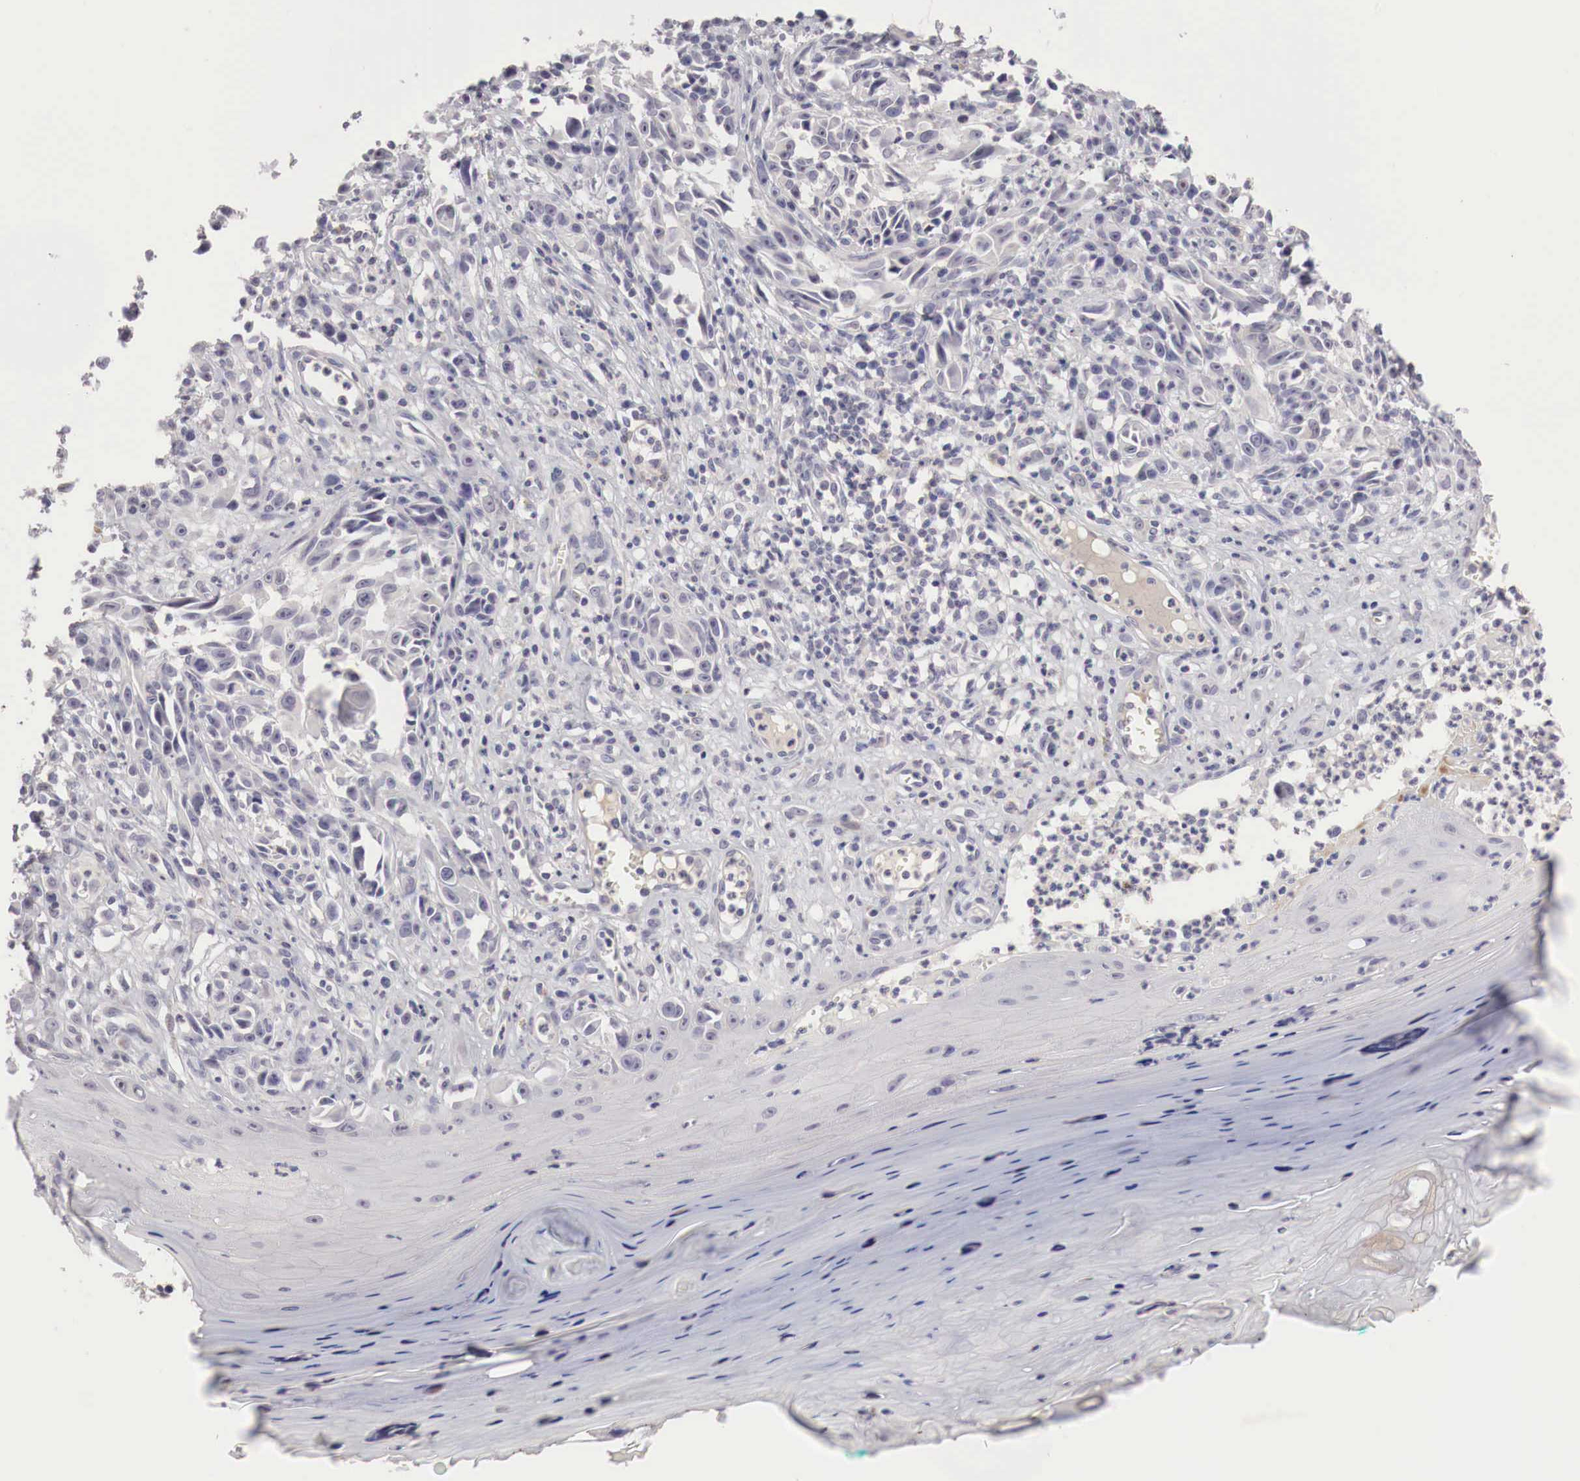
{"staining": {"intensity": "negative", "quantity": "none", "location": "none"}, "tissue": "melanoma", "cell_type": "Tumor cells", "image_type": "cancer", "snomed": [{"axis": "morphology", "description": "Malignant melanoma, NOS"}, {"axis": "topography", "description": "Skin"}], "caption": "Immunohistochemistry (IHC) of human malignant melanoma exhibits no expression in tumor cells. The staining was performed using DAB to visualize the protein expression in brown, while the nuclei were stained in blue with hematoxylin (Magnification: 20x).", "gene": "GATA1", "patient": {"sex": "female", "age": 82}}